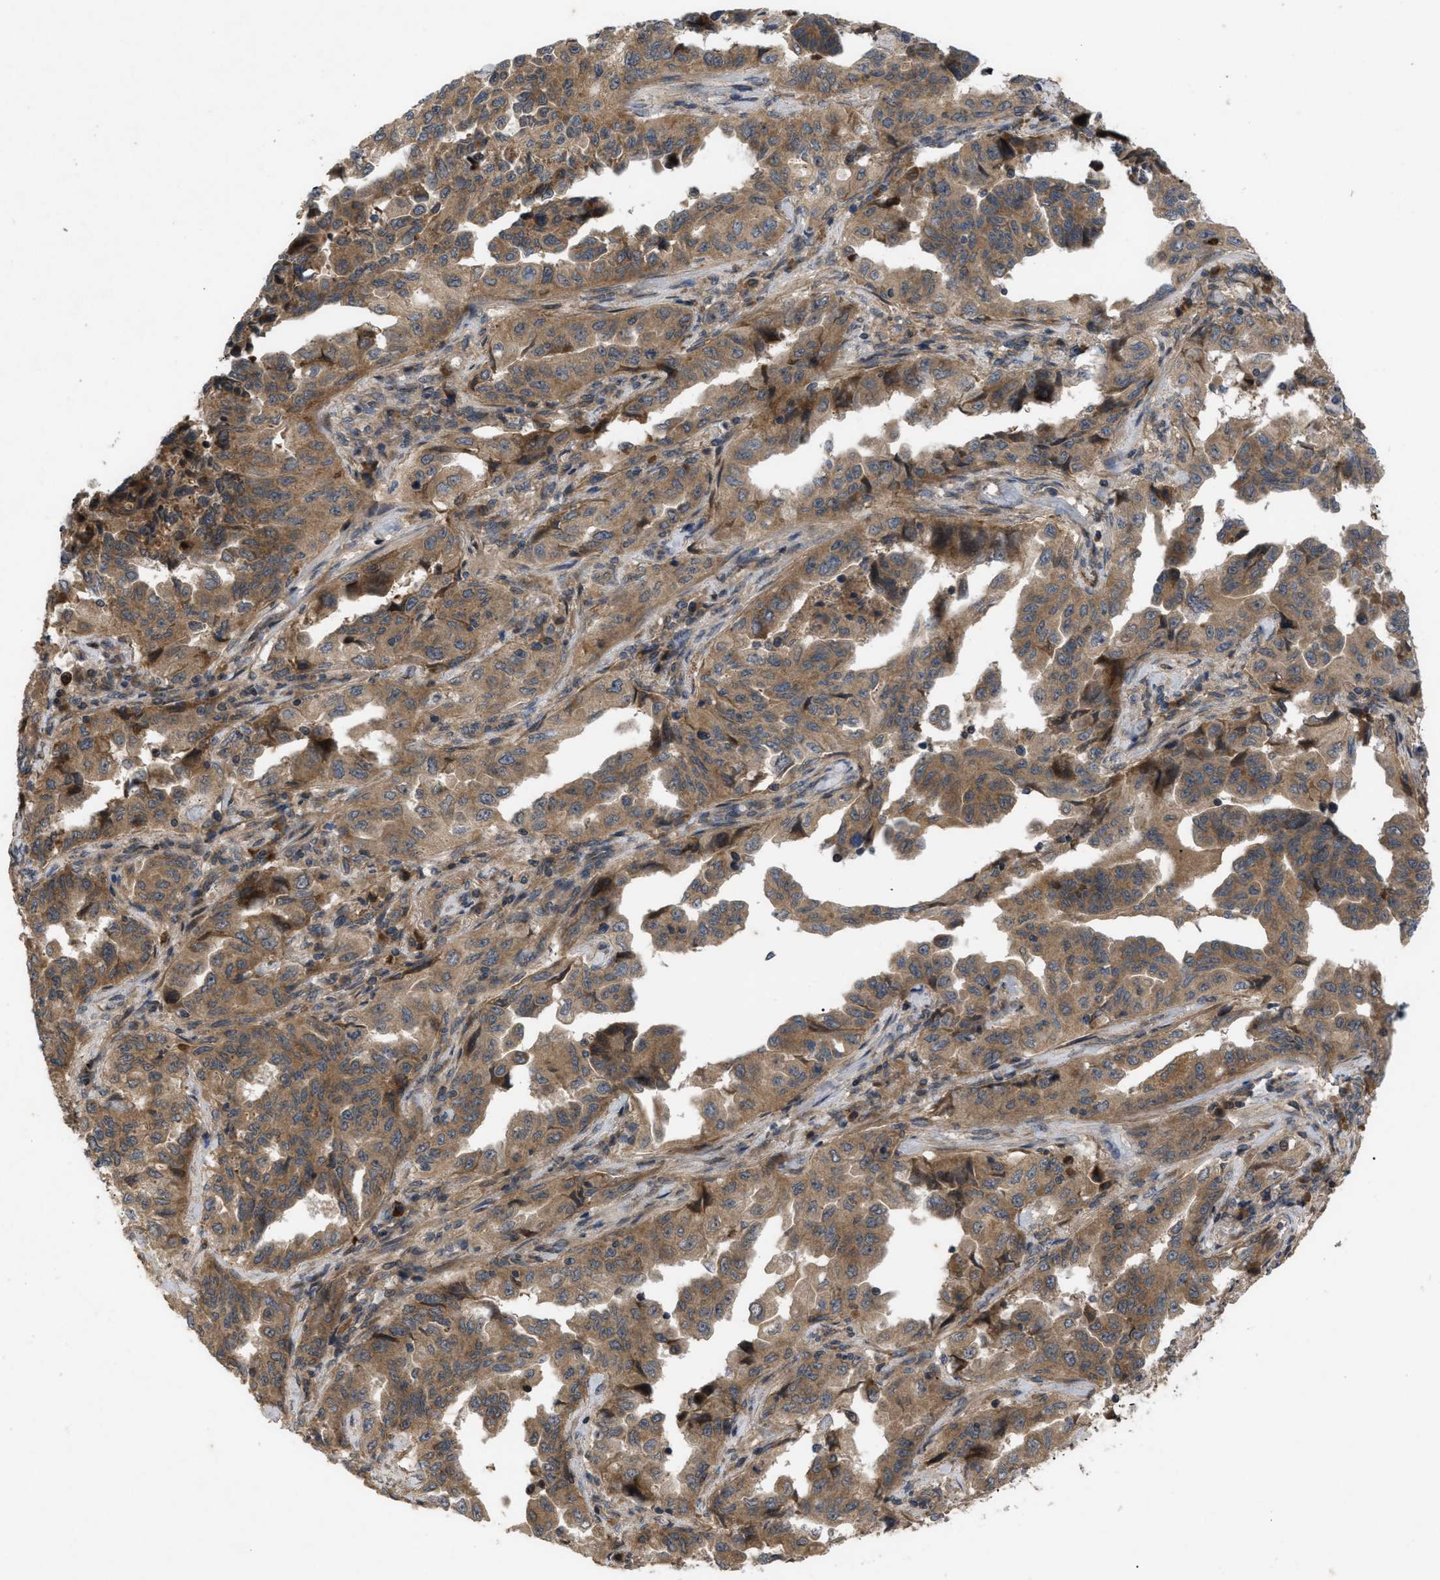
{"staining": {"intensity": "moderate", "quantity": ">75%", "location": "cytoplasmic/membranous"}, "tissue": "lung cancer", "cell_type": "Tumor cells", "image_type": "cancer", "snomed": [{"axis": "morphology", "description": "Adenocarcinoma, NOS"}, {"axis": "topography", "description": "Lung"}], "caption": "There is medium levels of moderate cytoplasmic/membranous staining in tumor cells of lung cancer, as demonstrated by immunohistochemical staining (brown color).", "gene": "RAB2A", "patient": {"sex": "female", "age": 51}}